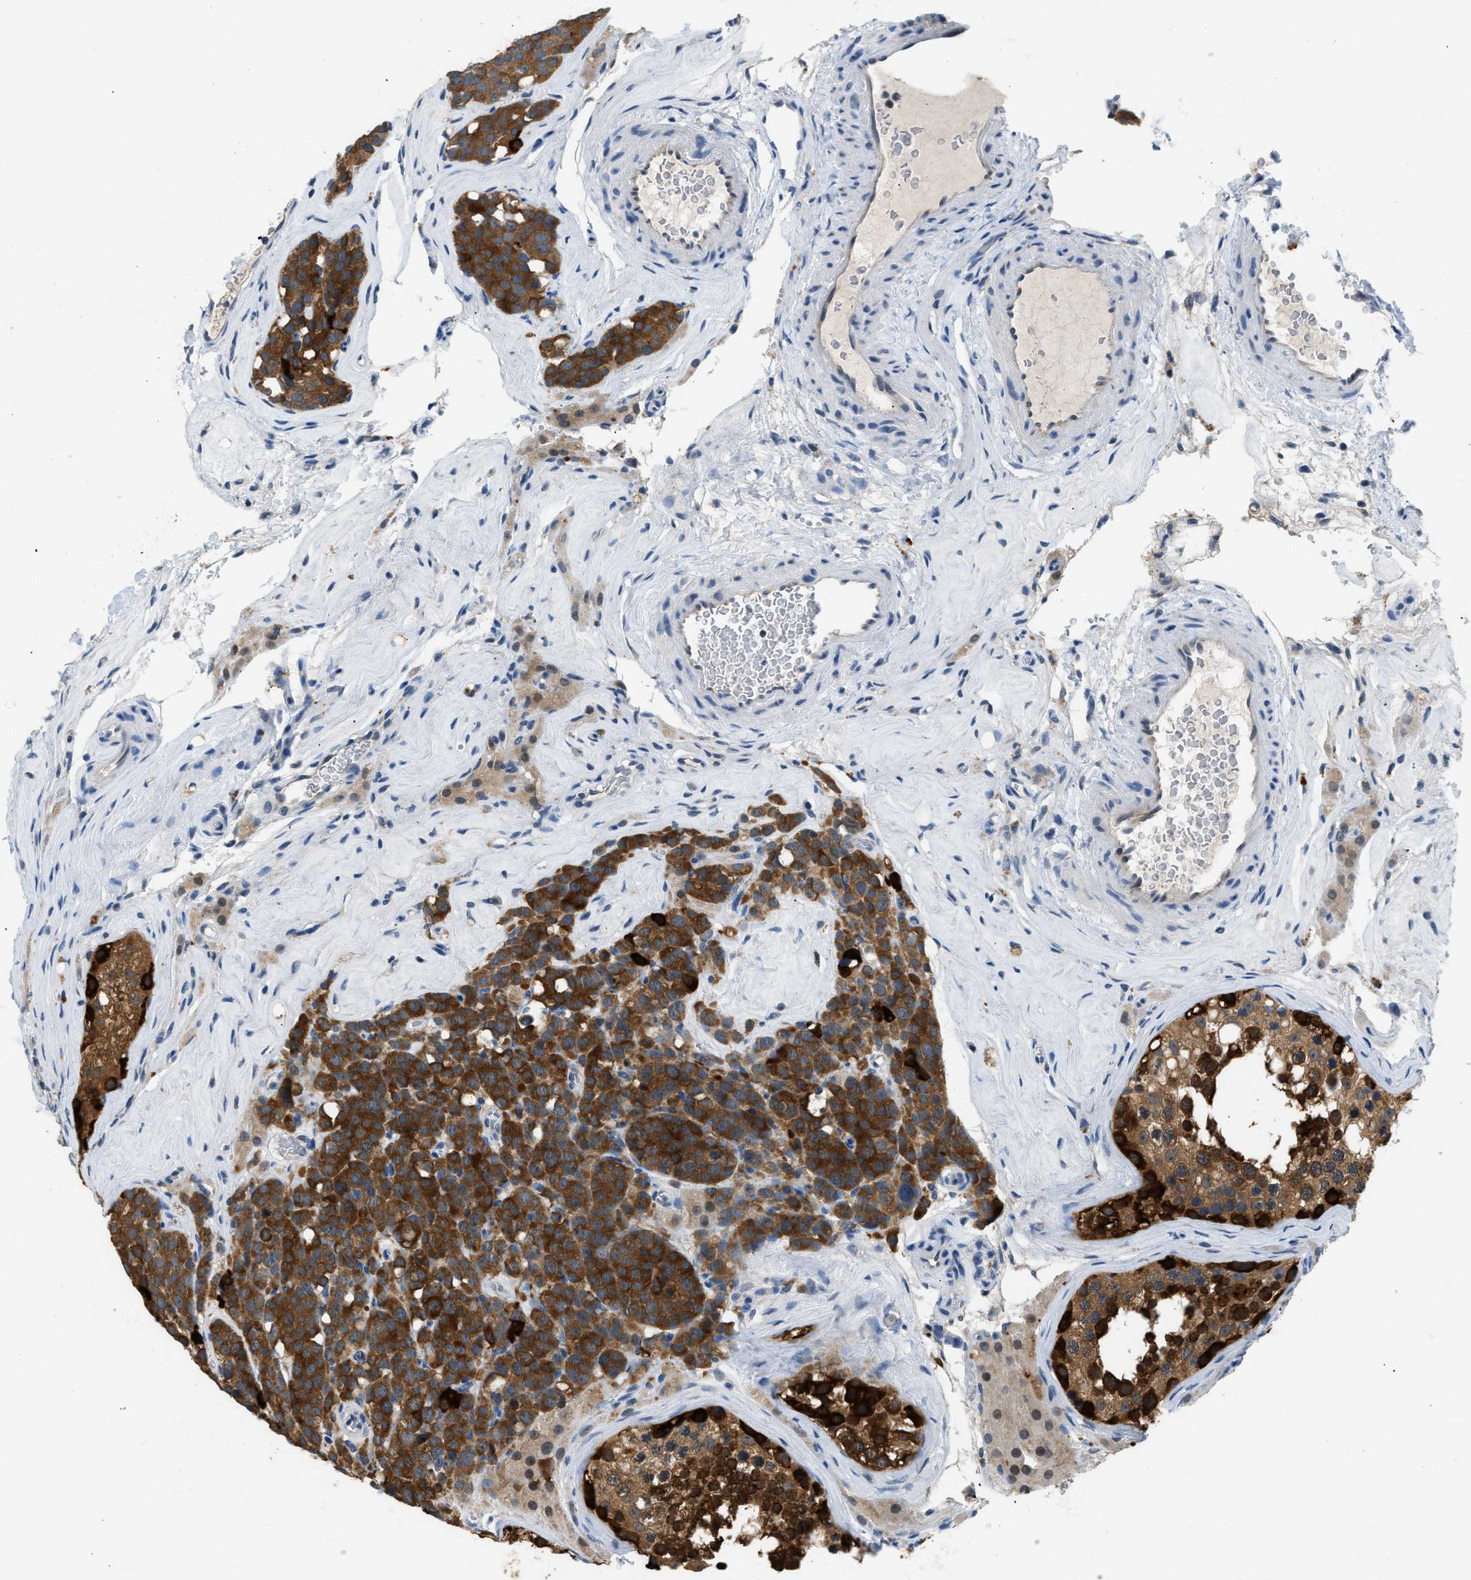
{"staining": {"intensity": "strong", "quantity": ">75%", "location": "cytoplasmic/membranous"}, "tissue": "testis cancer", "cell_type": "Tumor cells", "image_type": "cancer", "snomed": [{"axis": "morphology", "description": "Seminoma, NOS"}, {"axis": "topography", "description": "Testis"}], "caption": "A high-resolution micrograph shows IHC staining of testis cancer (seminoma), which shows strong cytoplasmic/membranous expression in approximately >75% of tumor cells. Using DAB (3,3'-diaminobenzidine) (brown) and hematoxylin (blue) stains, captured at high magnification using brightfield microscopy.", "gene": "TOMM34", "patient": {"sex": "male", "age": 71}}